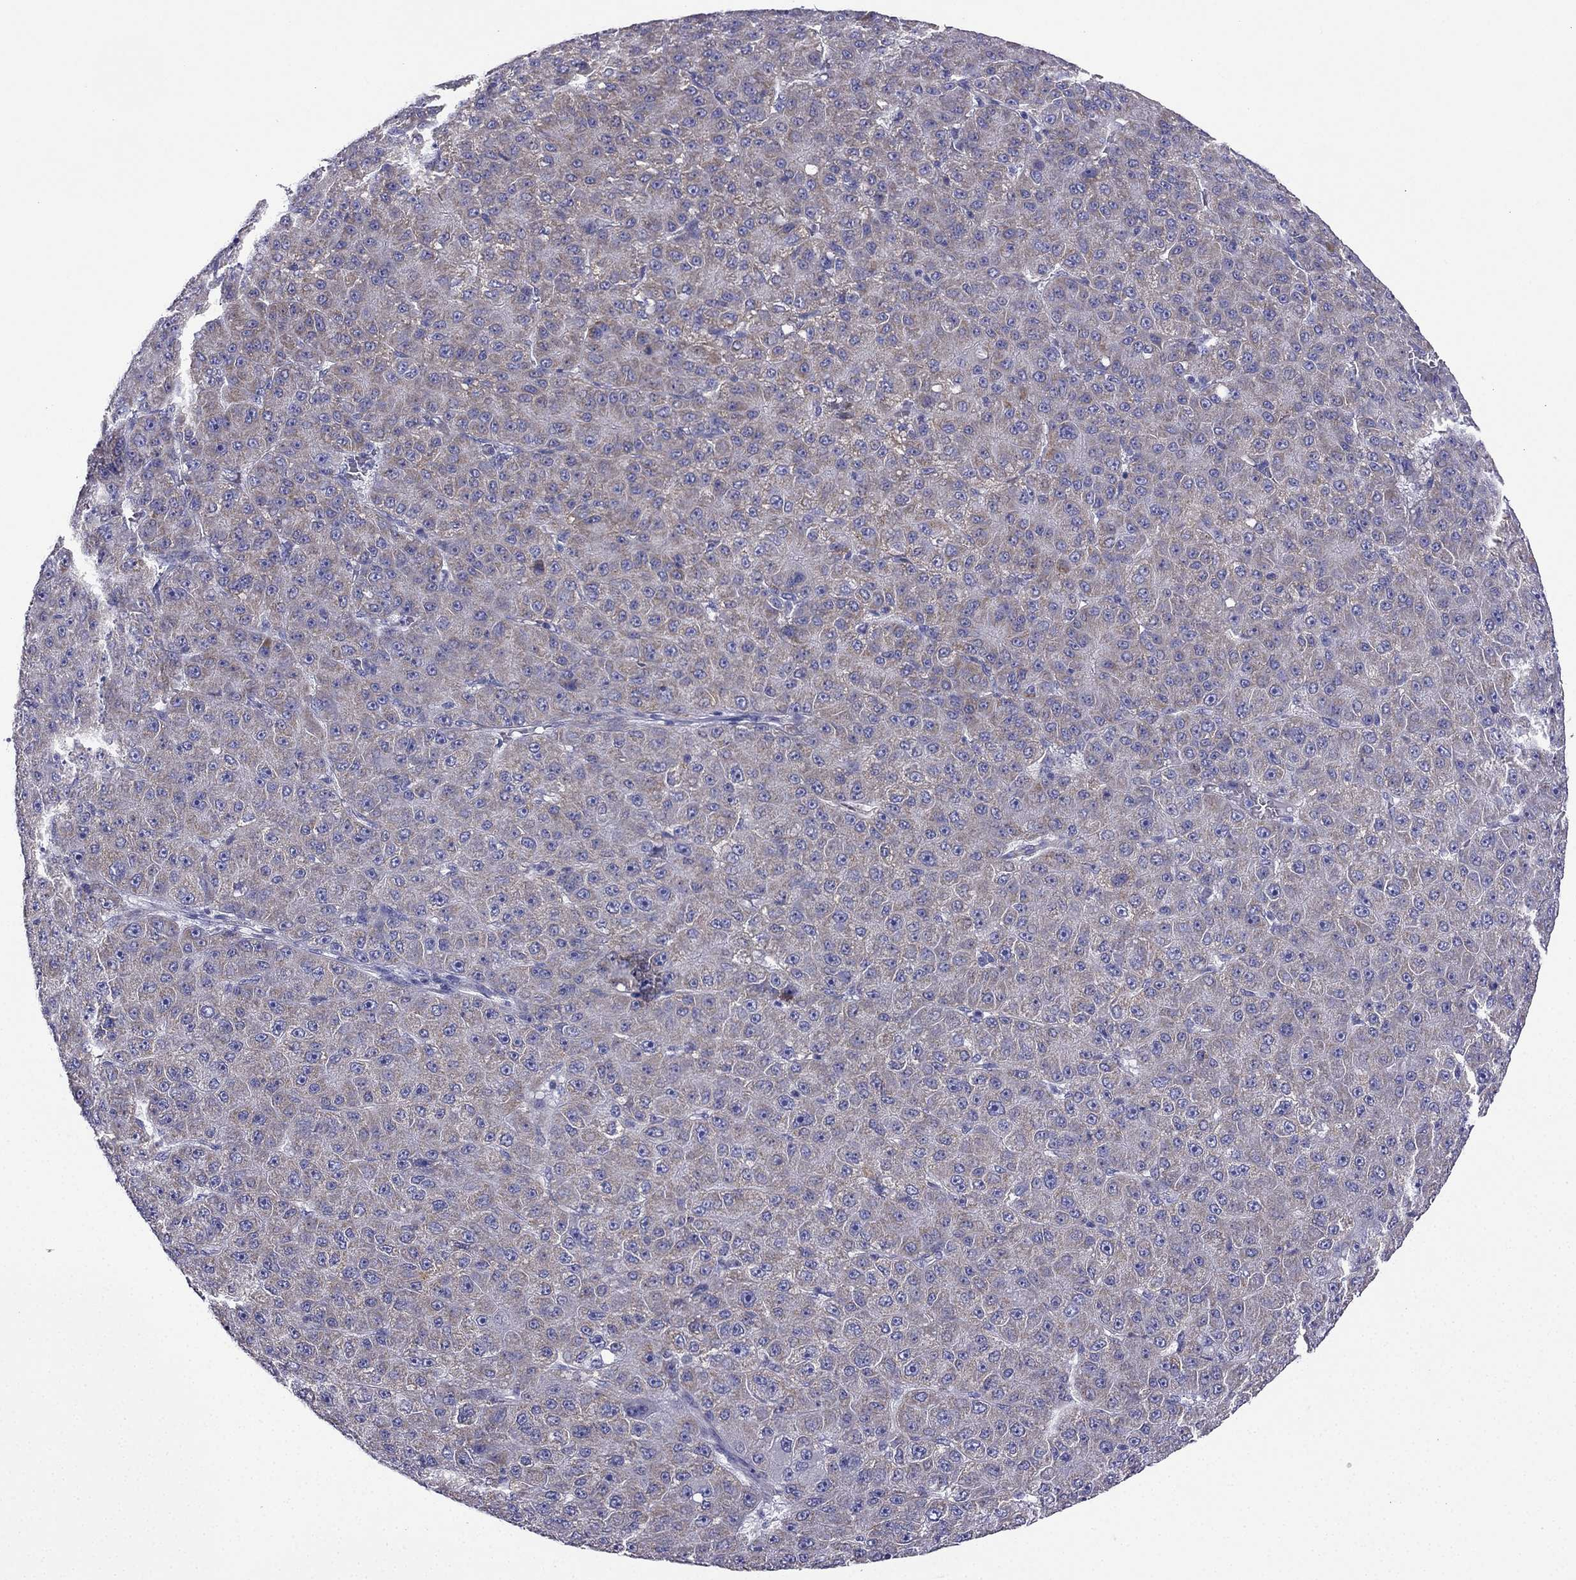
{"staining": {"intensity": "weak", "quantity": "25%-75%", "location": "cytoplasmic/membranous"}, "tissue": "liver cancer", "cell_type": "Tumor cells", "image_type": "cancer", "snomed": [{"axis": "morphology", "description": "Carcinoma, Hepatocellular, NOS"}, {"axis": "topography", "description": "Liver"}], "caption": "The histopathology image reveals staining of liver cancer (hepatocellular carcinoma), revealing weak cytoplasmic/membranous protein staining (brown color) within tumor cells.", "gene": "KIF5A", "patient": {"sex": "male", "age": 67}}